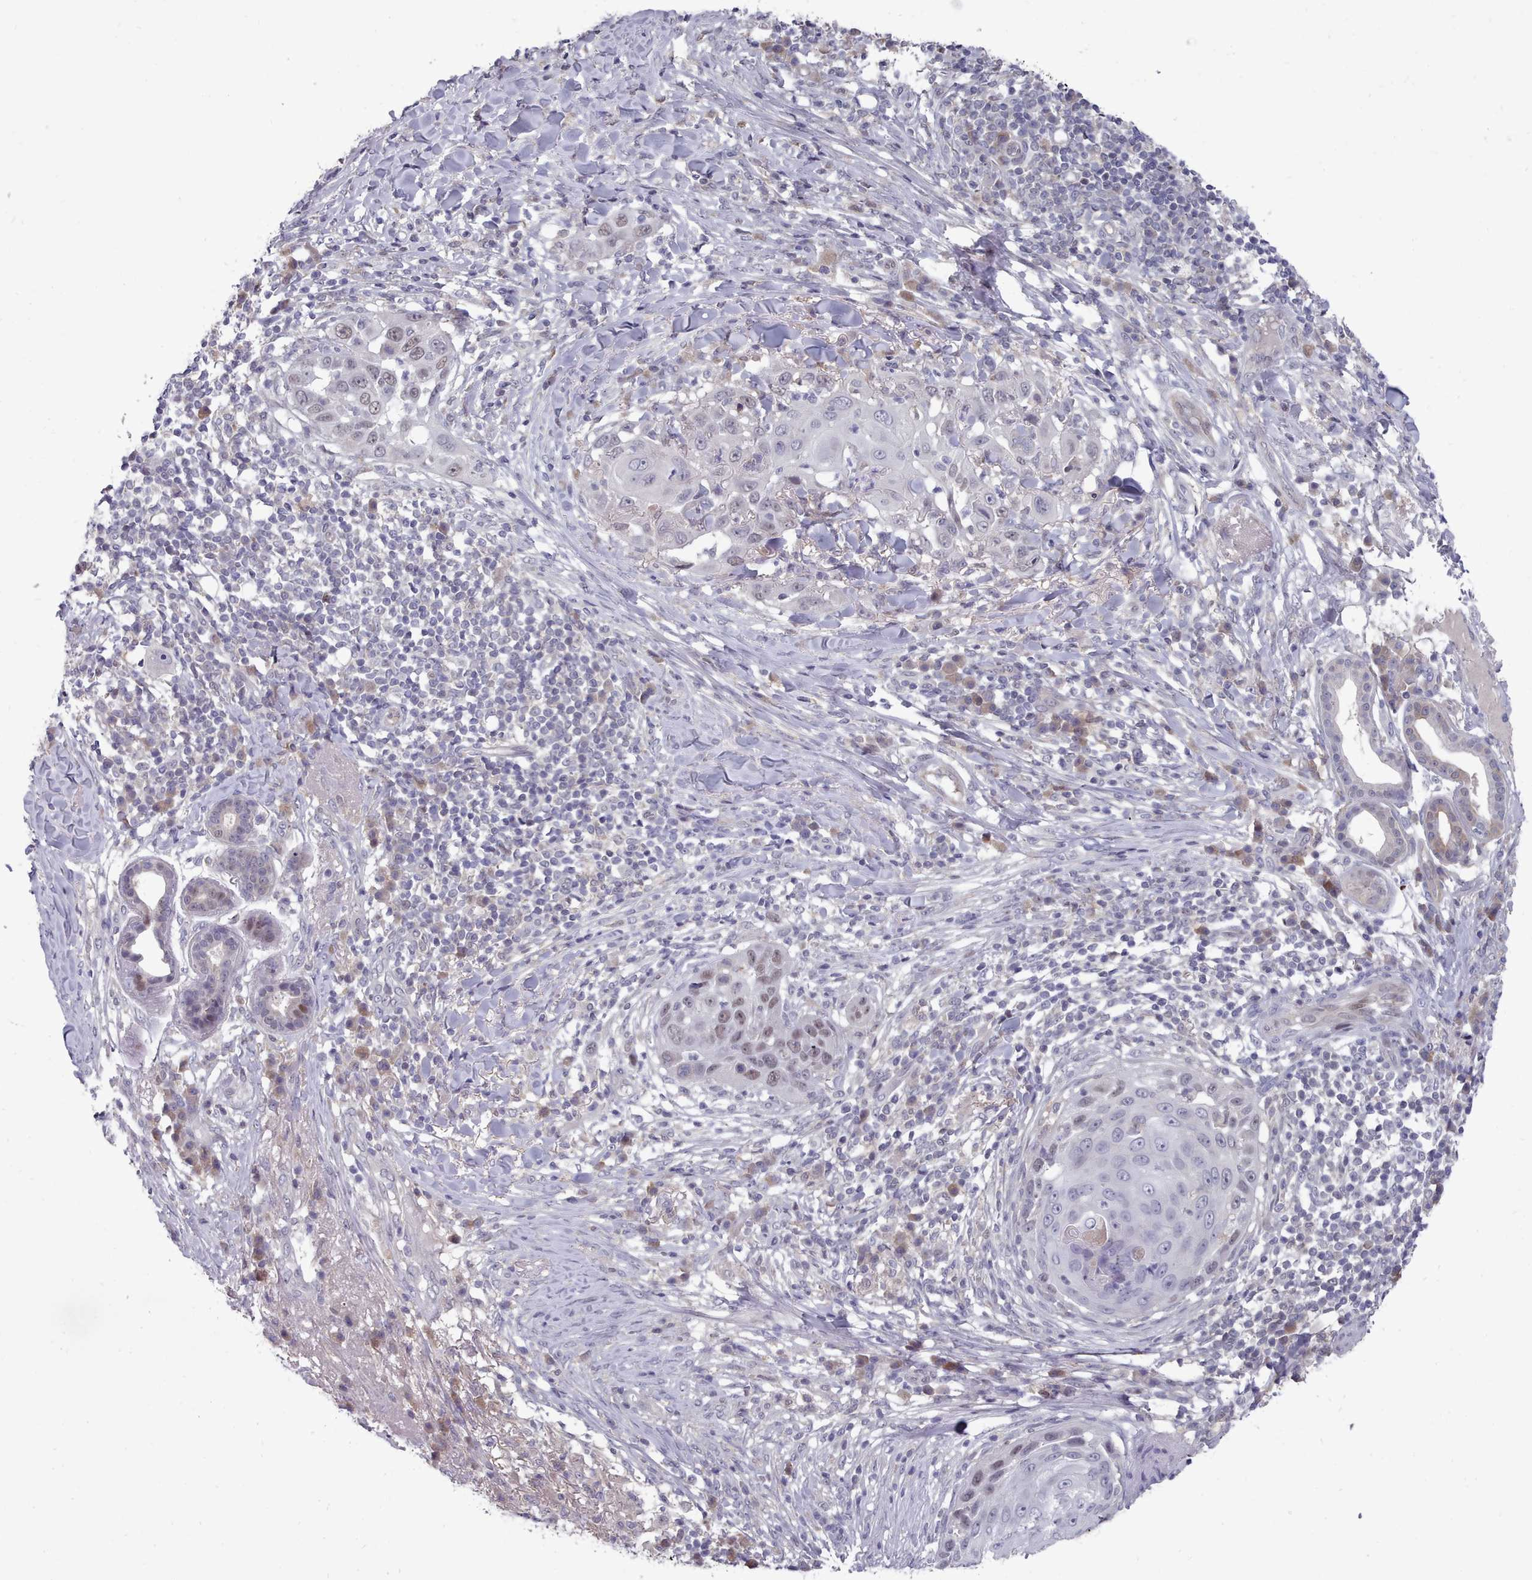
{"staining": {"intensity": "weak", "quantity": "25%-75%", "location": "nuclear"}, "tissue": "skin cancer", "cell_type": "Tumor cells", "image_type": "cancer", "snomed": [{"axis": "morphology", "description": "Squamous cell carcinoma, NOS"}, {"axis": "topography", "description": "Skin"}], "caption": "This histopathology image exhibits IHC staining of human skin cancer (squamous cell carcinoma), with low weak nuclear positivity in about 25%-75% of tumor cells.", "gene": "GINS1", "patient": {"sex": "female", "age": 44}}